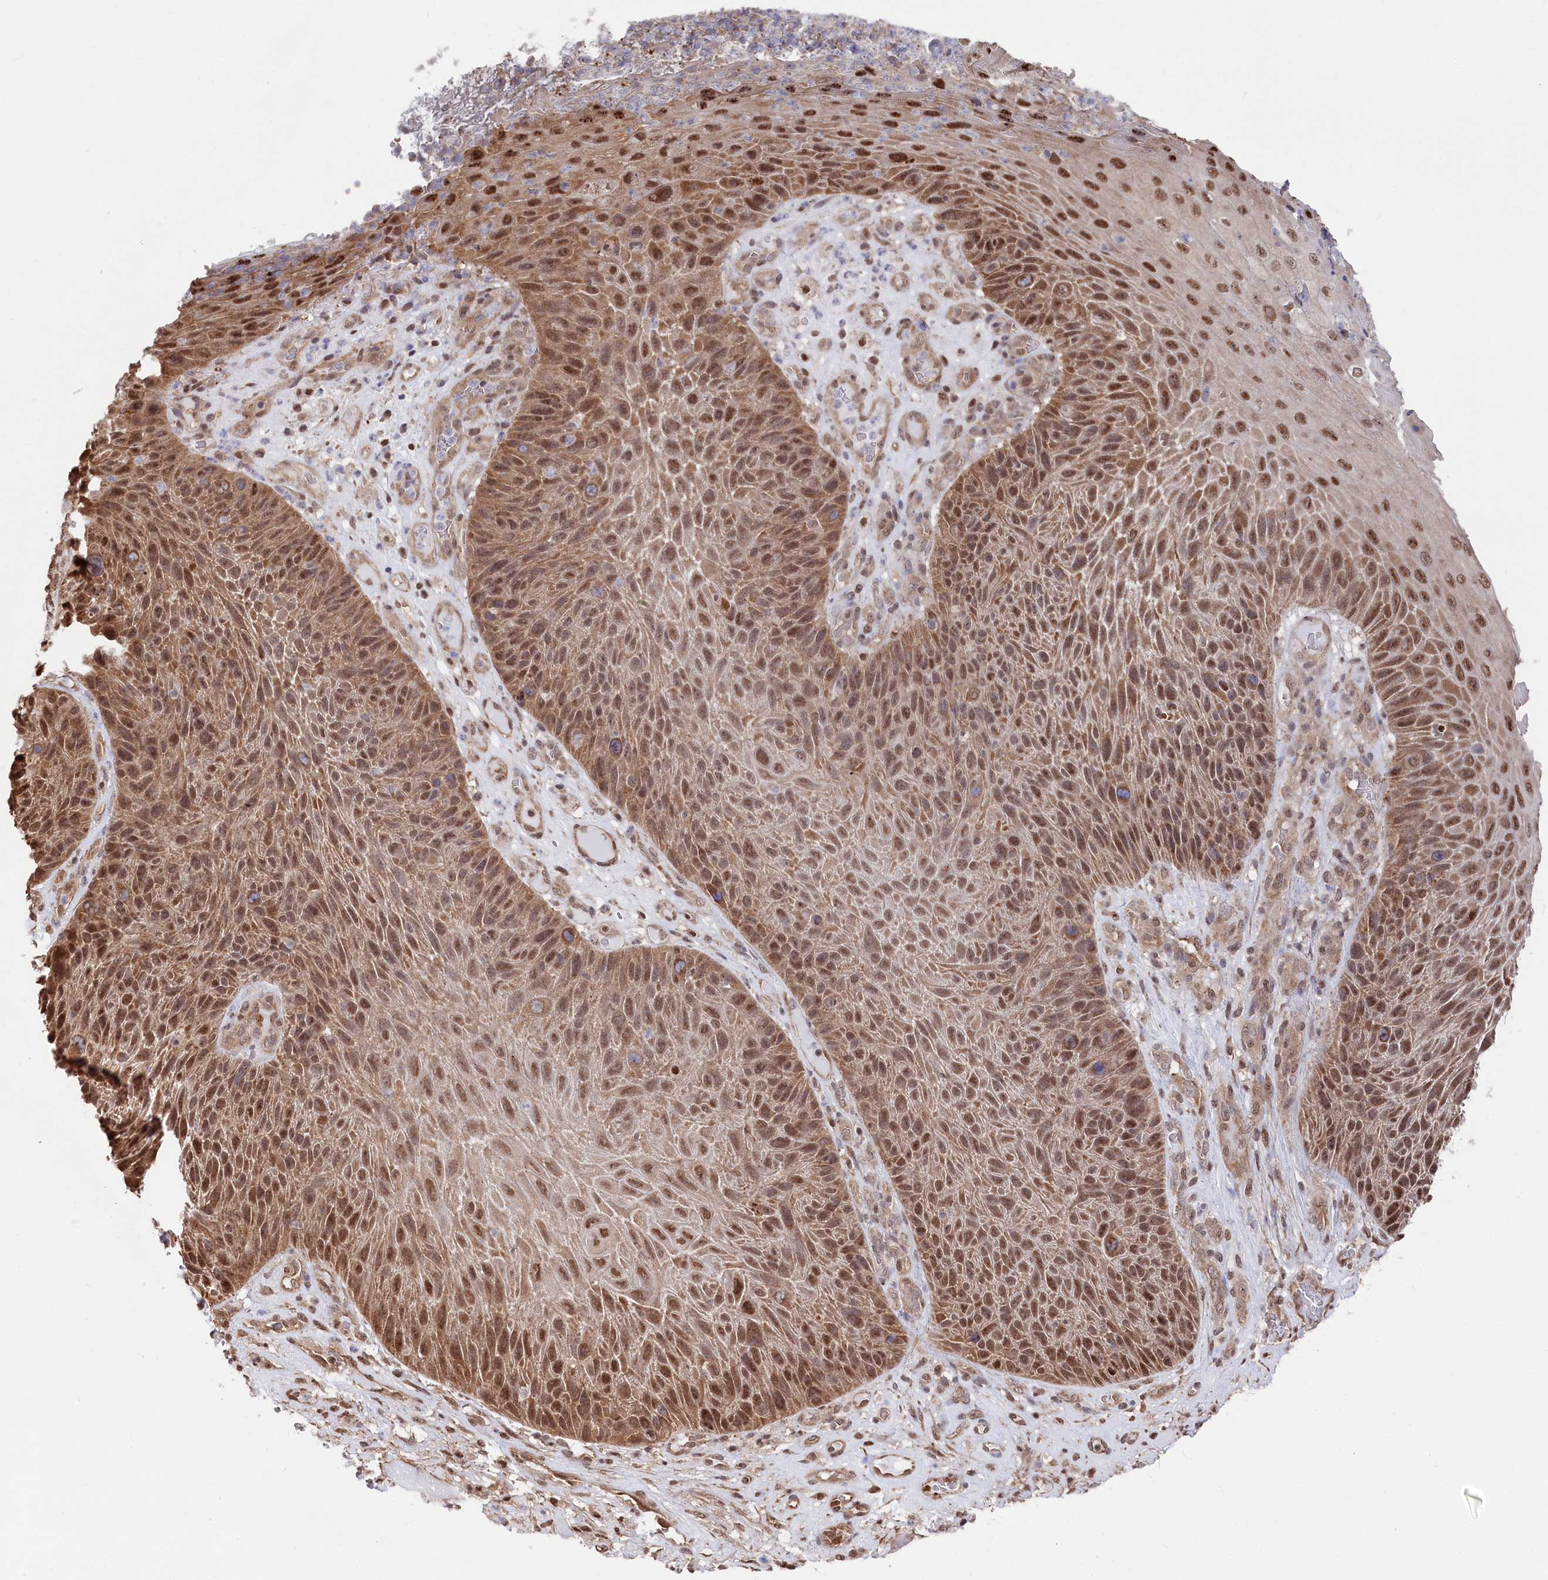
{"staining": {"intensity": "moderate", "quantity": ">75%", "location": "cytoplasmic/membranous,nuclear"}, "tissue": "skin cancer", "cell_type": "Tumor cells", "image_type": "cancer", "snomed": [{"axis": "morphology", "description": "Squamous cell carcinoma, NOS"}, {"axis": "topography", "description": "Skin"}], "caption": "Immunohistochemistry photomicrograph of neoplastic tissue: squamous cell carcinoma (skin) stained using immunohistochemistry (IHC) displays medium levels of moderate protein expression localized specifically in the cytoplasmic/membranous and nuclear of tumor cells, appearing as a cytoplasmic/membranous and nuclear brown color.", "gene": "PSMA1", "patient": {"sex": "female", "age": 88}}